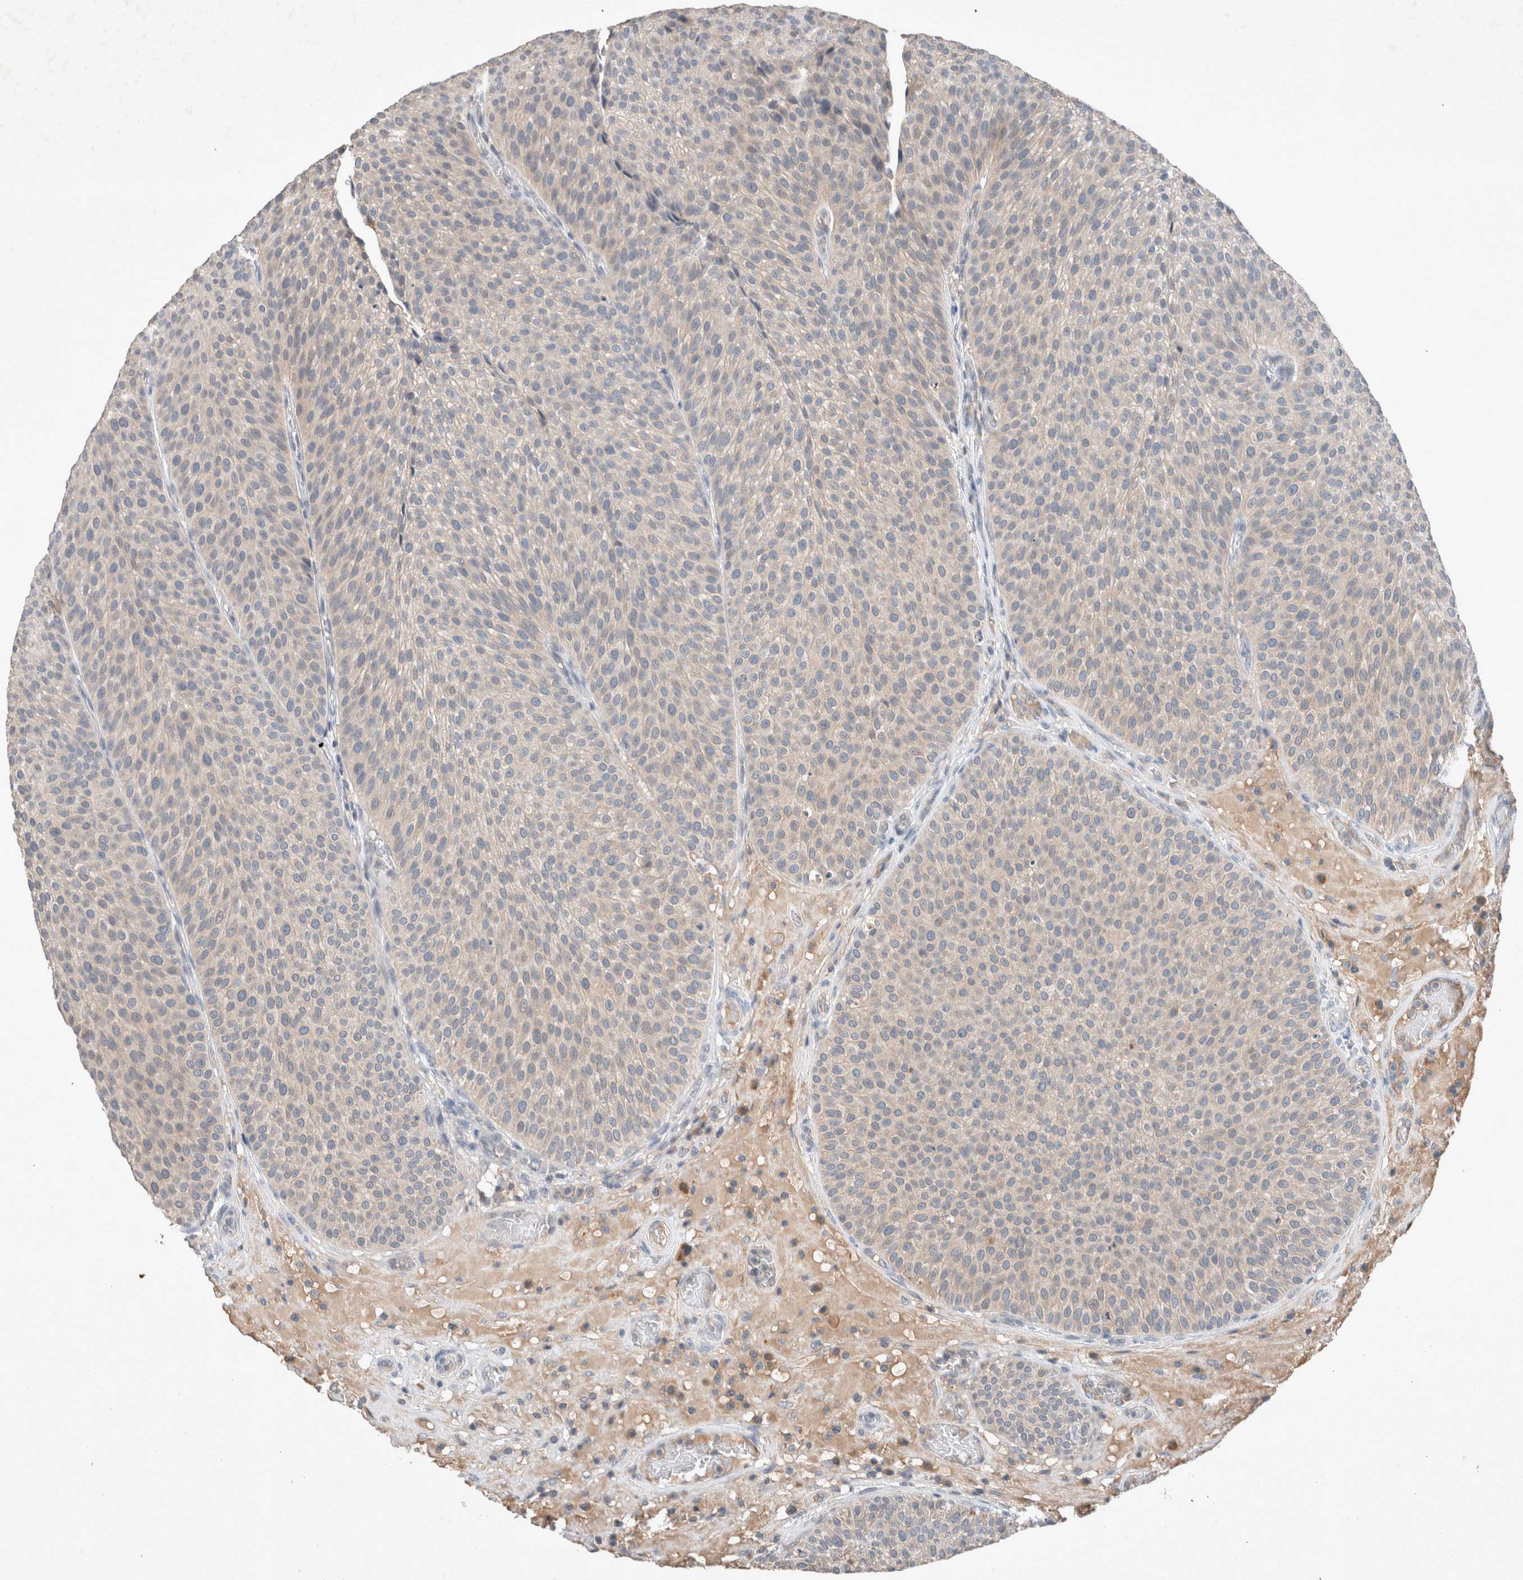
{"staining": {"intensity": "negative", "quantity": "none", "location": "none"}, "tissue": "urothelial cancer", "cell_type": "Tumor cells", "image_type": "cancer", "snomed": [{"axis": "morphology", "description": "Normal tissue, NOS"}, {"axis": "morphology", "description": "Urothelial carcinoma, Low grade"}, {"axis": "topography", "description": "Smooth muscle"}, {"axis": "topography", "description": "Urinary bladder"}], "caption": "Tumor cells are negative for protein expression in human urothelial cancer. (Immunohistochemistry (ihc), brightfield microscopy, high magnification).", "gene": "UGCG", "patient": {"sex": "male", "age": 60}}